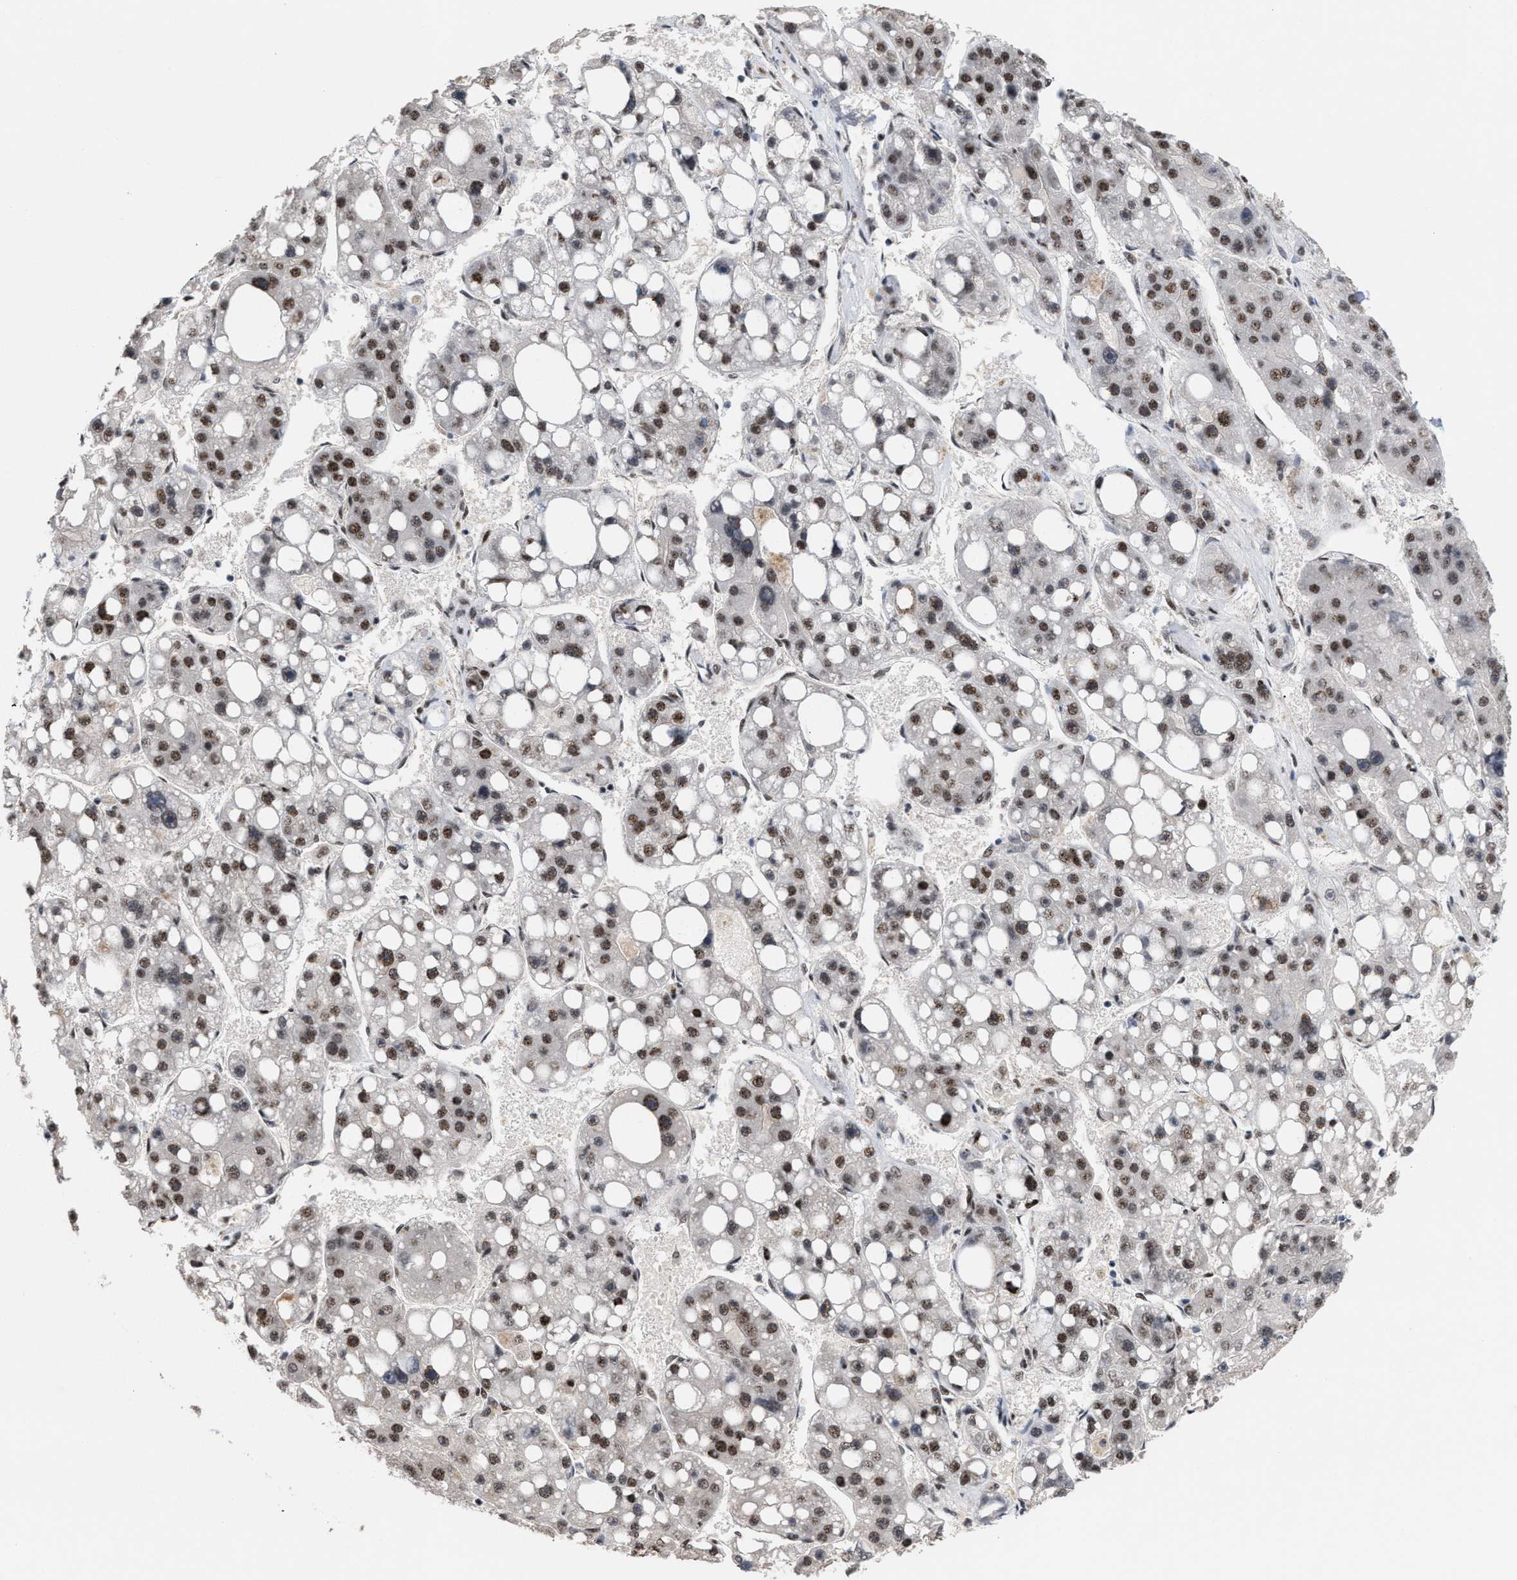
{"staining": {"intensity": "strong", "quantity": "25%-75%", "location": "nuclear"}, "tissue": "liver cancer", "cell_type": "Tumor cells", "image_type": "cancer", "snomed": [{"axis": "morphology", "description": "Carcinoma, Hepatocellular, NOS"}, {"axis": "topography", "description": "Liver"}], "caption": "Liver cancer (hepatocellular carcinoma) stained with immunohistochemistry (IHC) shows strong nuclear positivity in approximately 25%-75% of tumor cells.", "gene": "EIF4A3", "patient": {"sex": "female", "age": 61}}